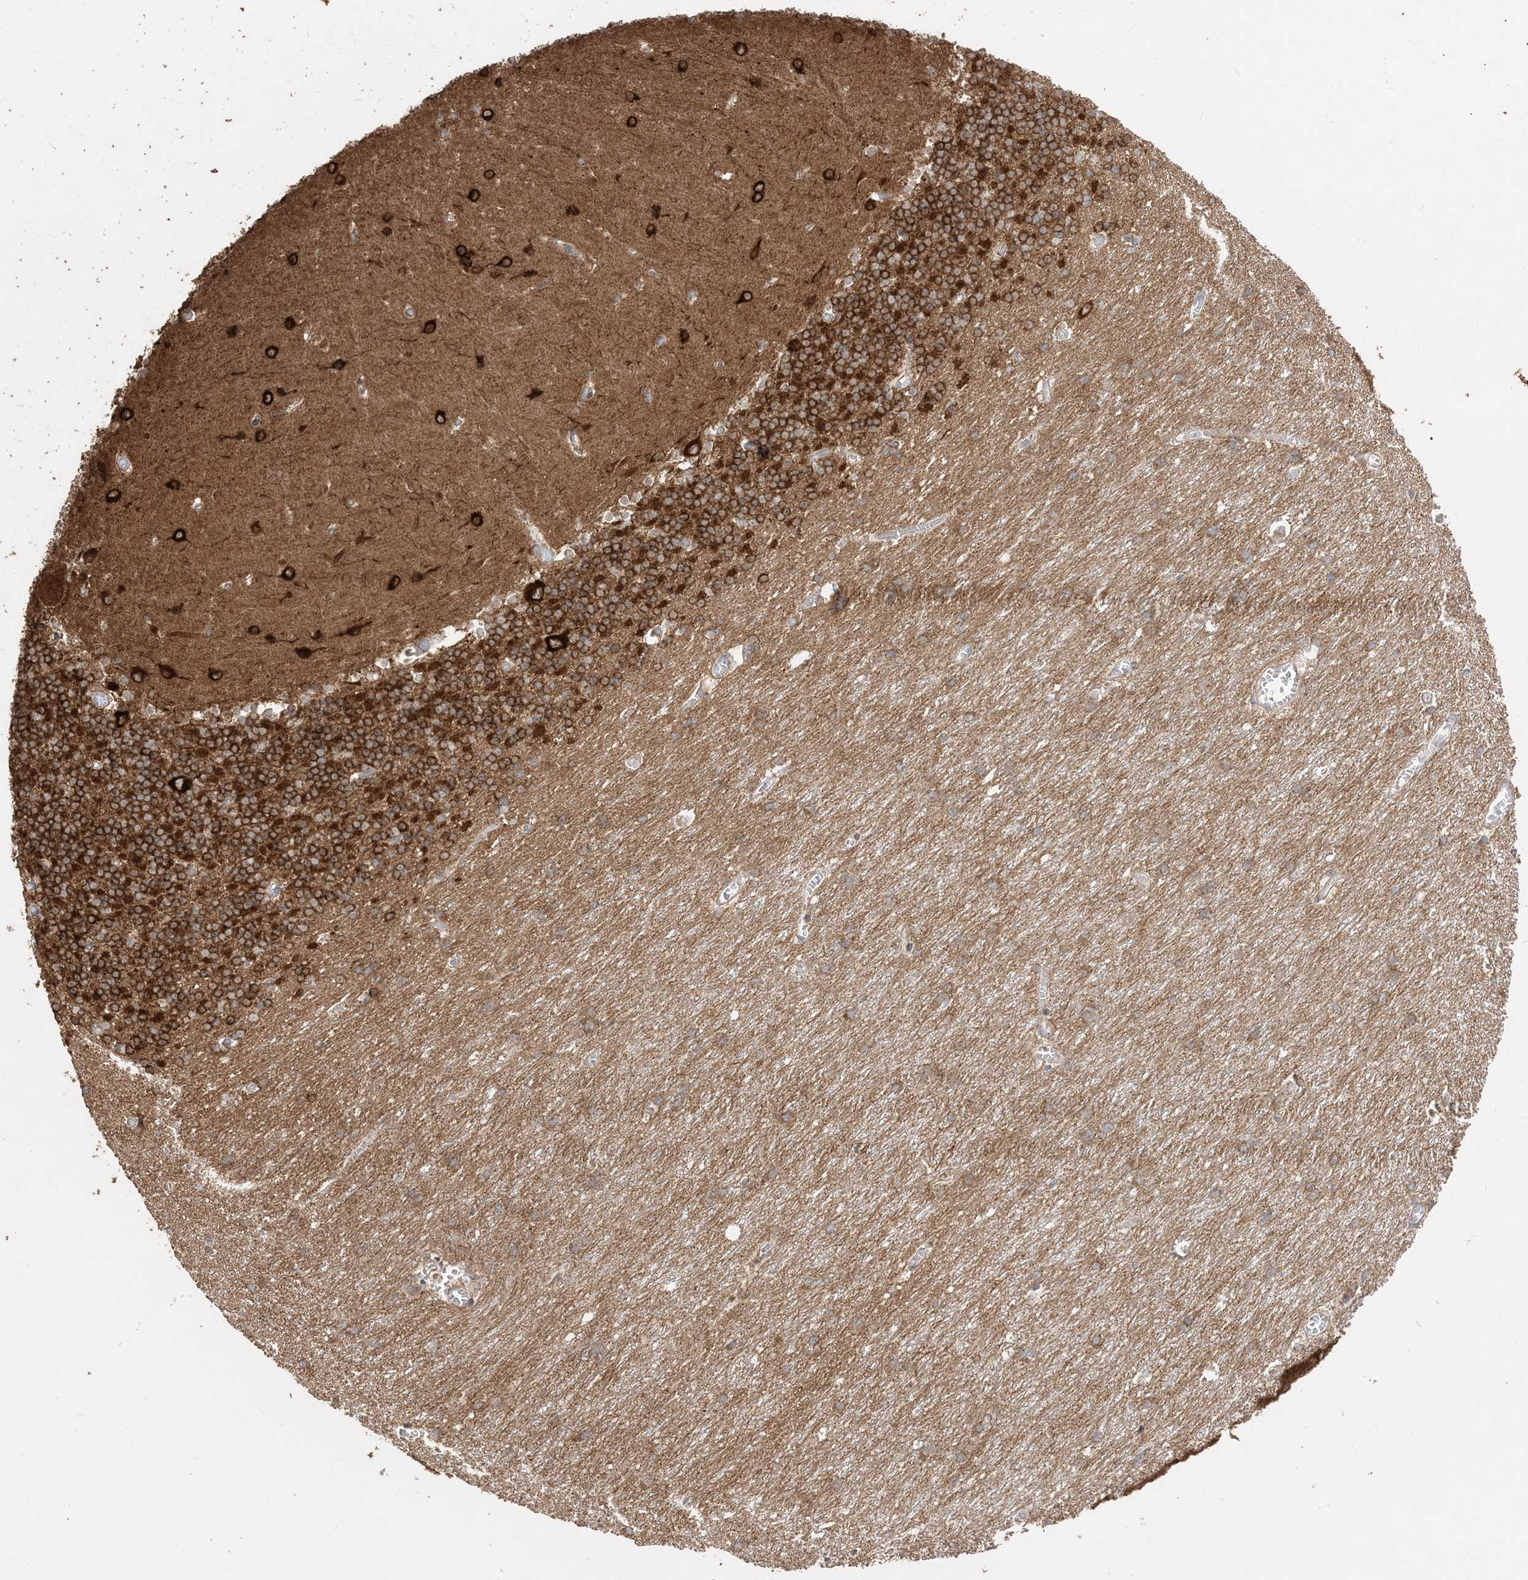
{"staining": {"intensity": "strong", "quantity": "25%-75%", "location": "cytoplasmic/membranous"}, "tissue": "cerebellum", "cell_type": "Cells in granular layer", "image_type": "normal", "snomed": [{"axis": "morphology", "description": "Normal tissue, NOS"}, {"axis": "topography", "description": "Cerebellum"}], "caption": "About 25%-75% of cells in granular layer in benign human cerebellum show strong cytoplasmic/membranous protein positivity as visualized by brown immunohistochemical staining.", "gene": "SIRT3", "patient": {"sex": "male", "age": 37}}